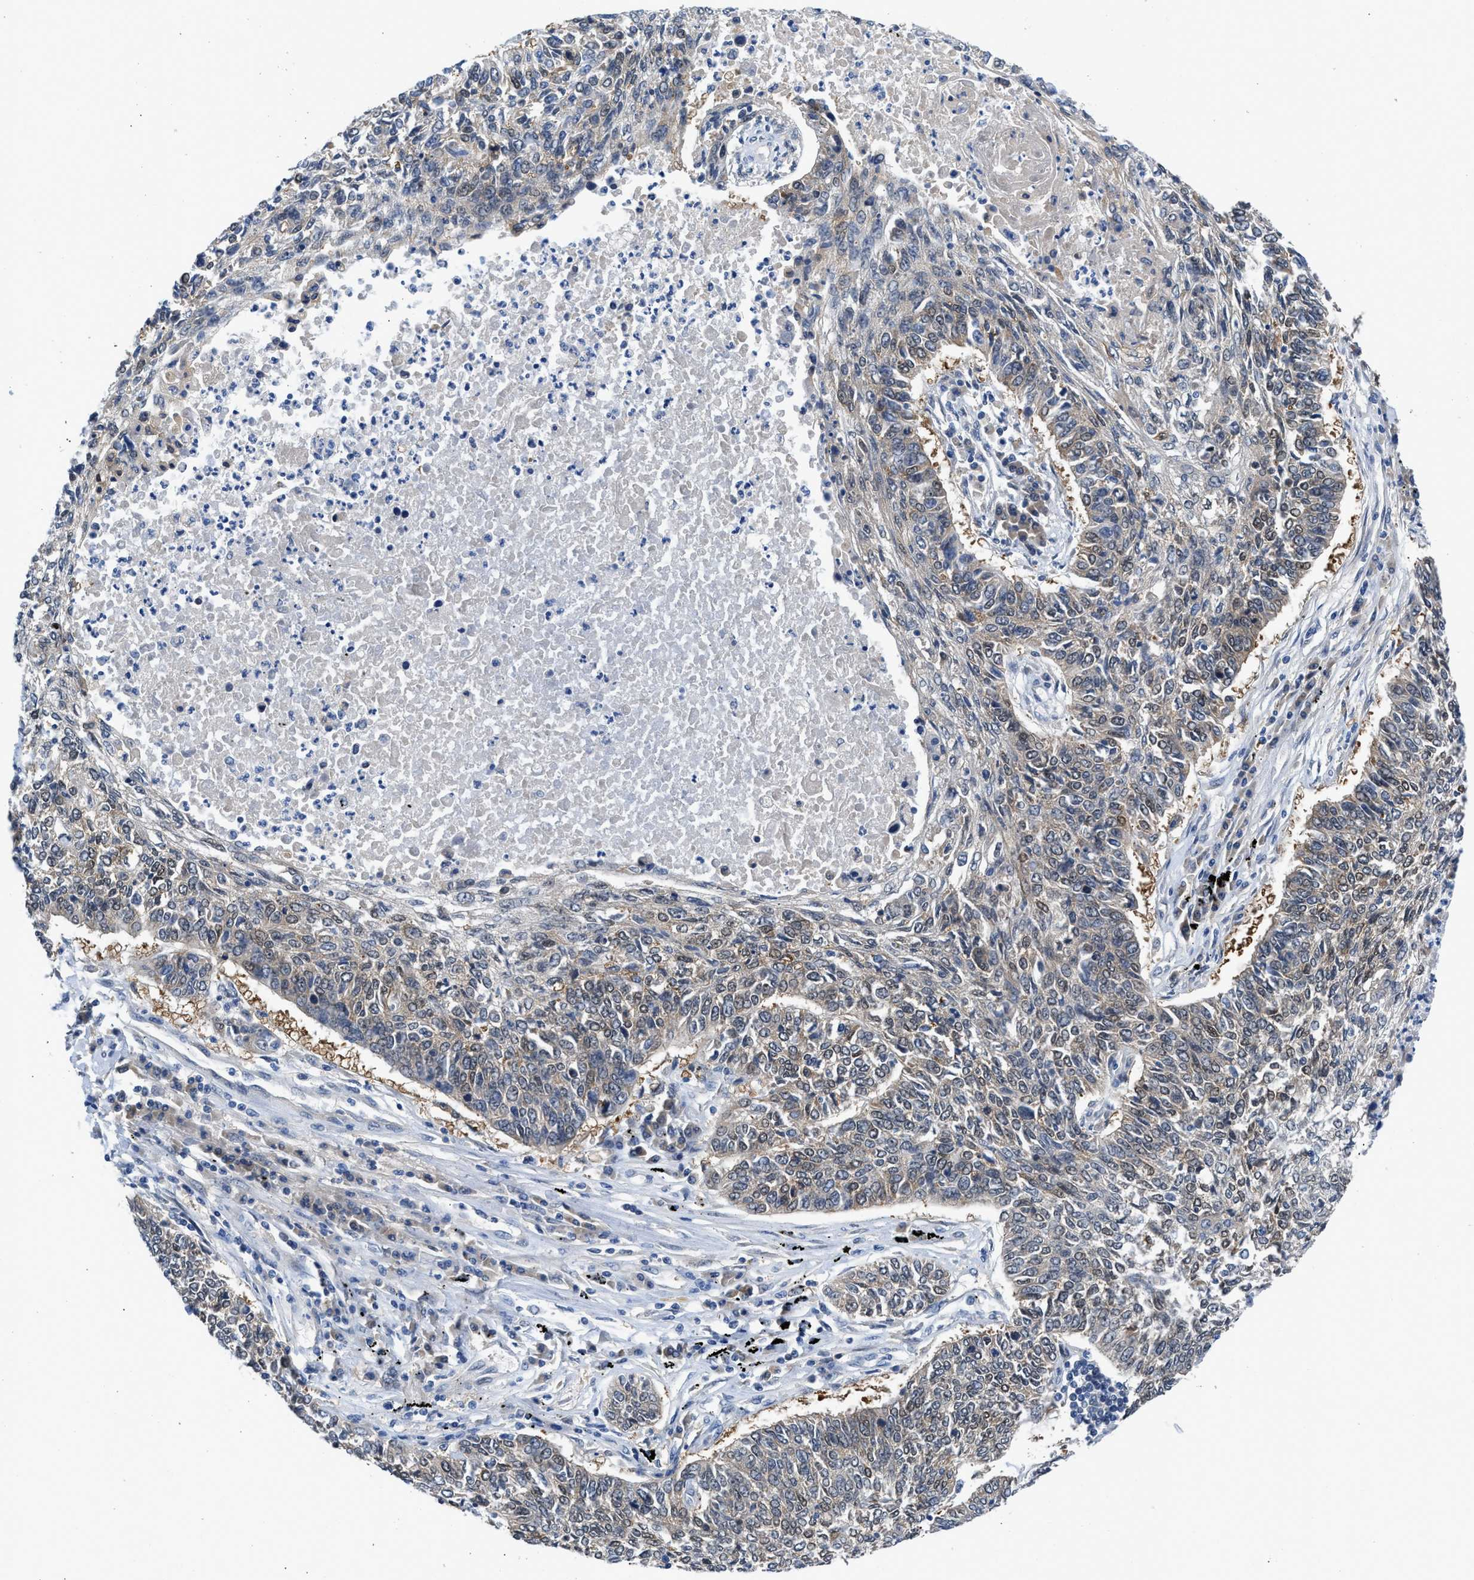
{"staining": {"intensity": "moderate", "quantity": "25%-75%", "location": "cytoplasmic/membranous,nuclear"}, "tissue": "lung cancer", "cell_type": "Tumor cells", "image_type": "cancer", "snomed": [{"axis": "morphology", "description": "Normal tissue, NOS"}, {"axis": "morphology", "description": "Squamous cell carcinoma, NOS"}, {"axis": "topography", "description": "Cartilage tissue"}, {"axis": "topography", "description": "Bronchus"}, {"axis": "topography", "description": "Lung"}], "caption": "A brown stain labels moderate cytoplasmic/membranous and nuclear positivity of a protein in squamous cell carcinoma (lung) tumor cells.", "gene": "CBR1", "patient": {"sex": "female", "age": 49}}